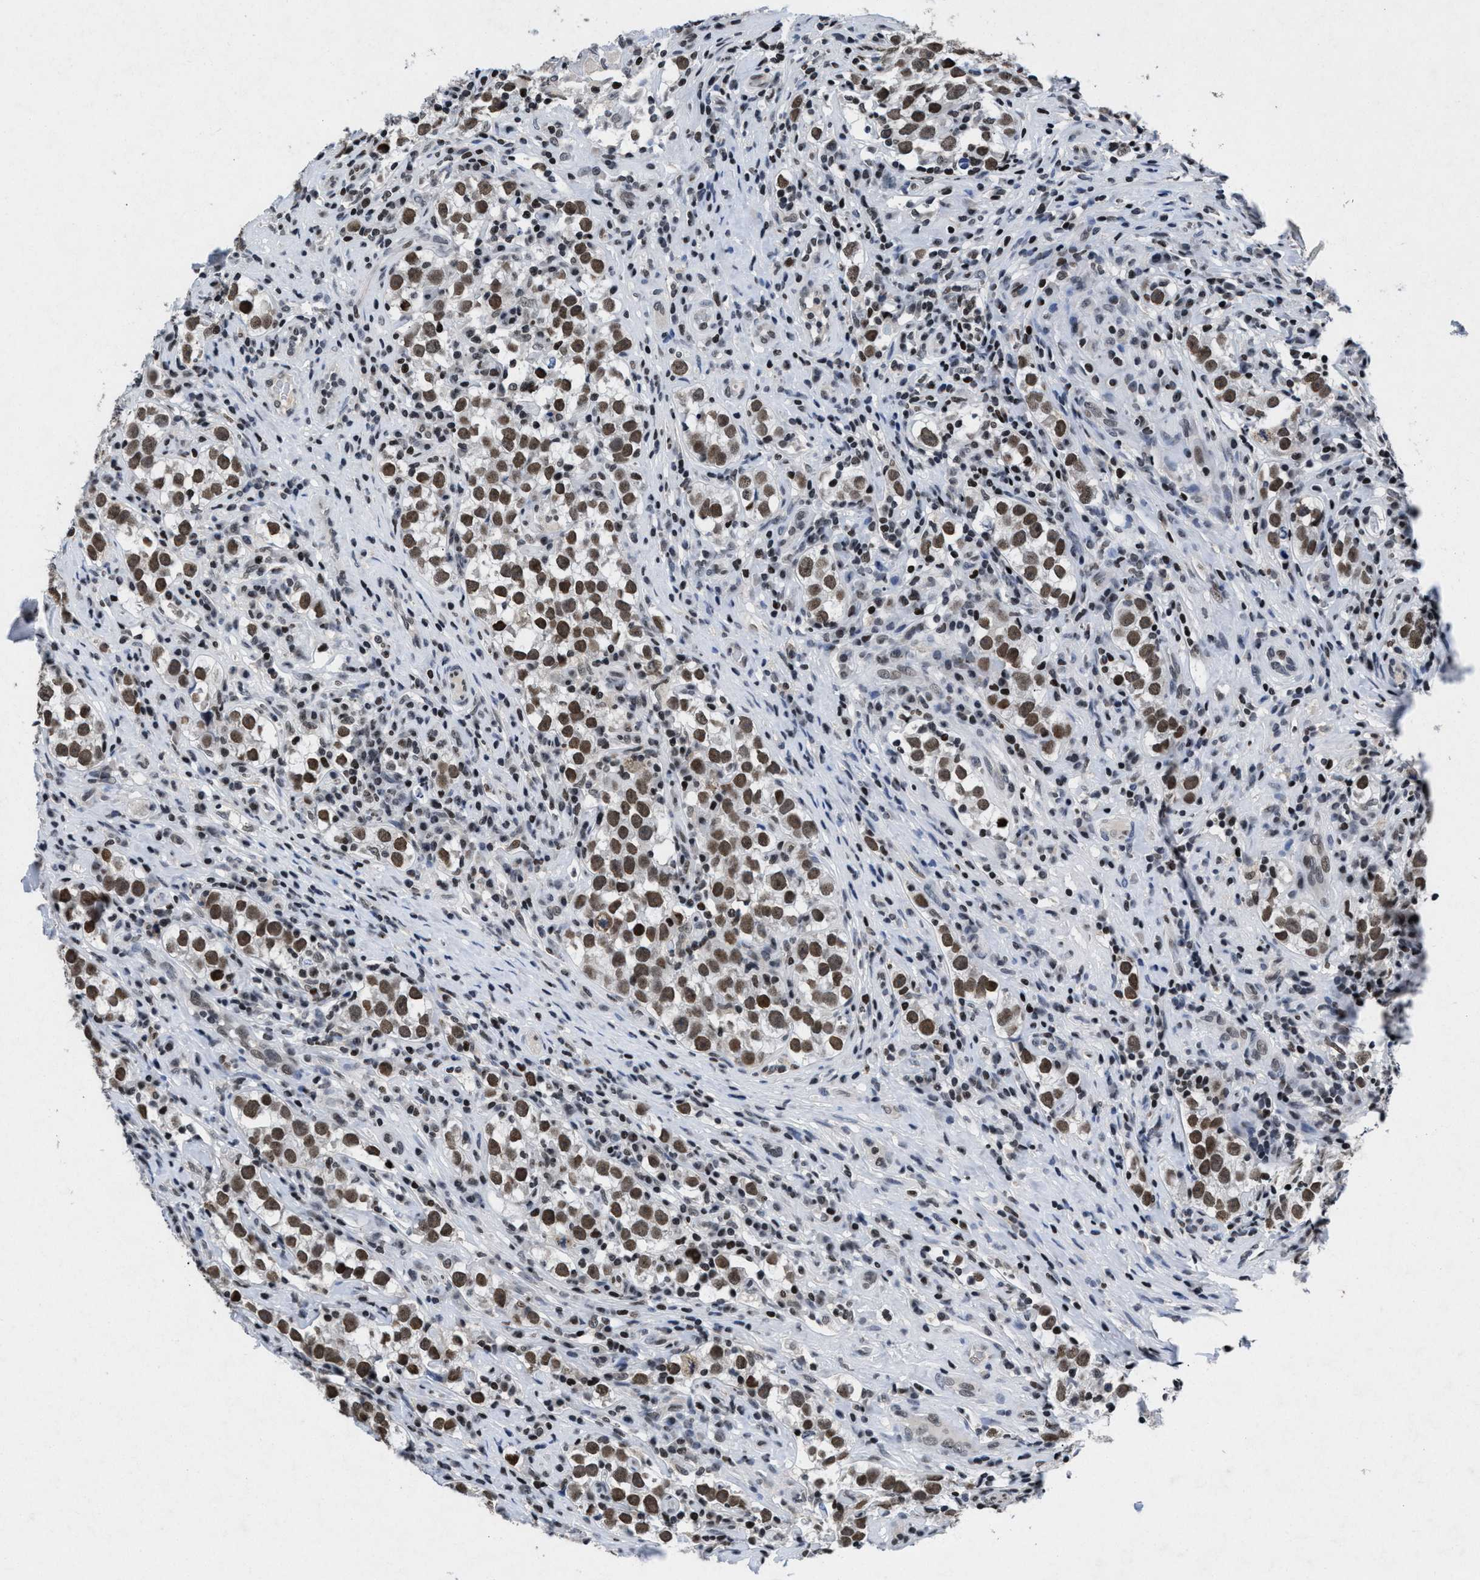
{"staining": {"intensity": "moderate", "quantity": ">75%", "location": "nuclear"}, "tissue": "testis cancer", "cell_type": "Tumor cells", "image_type": "cancer", "snomed": [{"axis": "morphology", "description": "Normal tissue, NOS"}, {"axis": "morphology", "description": "Seminoma, NOS"}, {"axis": "topography", "description": "Testis"}], "caption": "About >75% of tumor cells in seminoma (testis) exhibit moderate nuclear protein expression as visualized by brown immunohistochemical staining.", "gene": "WDR81", "patient": {"sex": "male", "age": 43}}